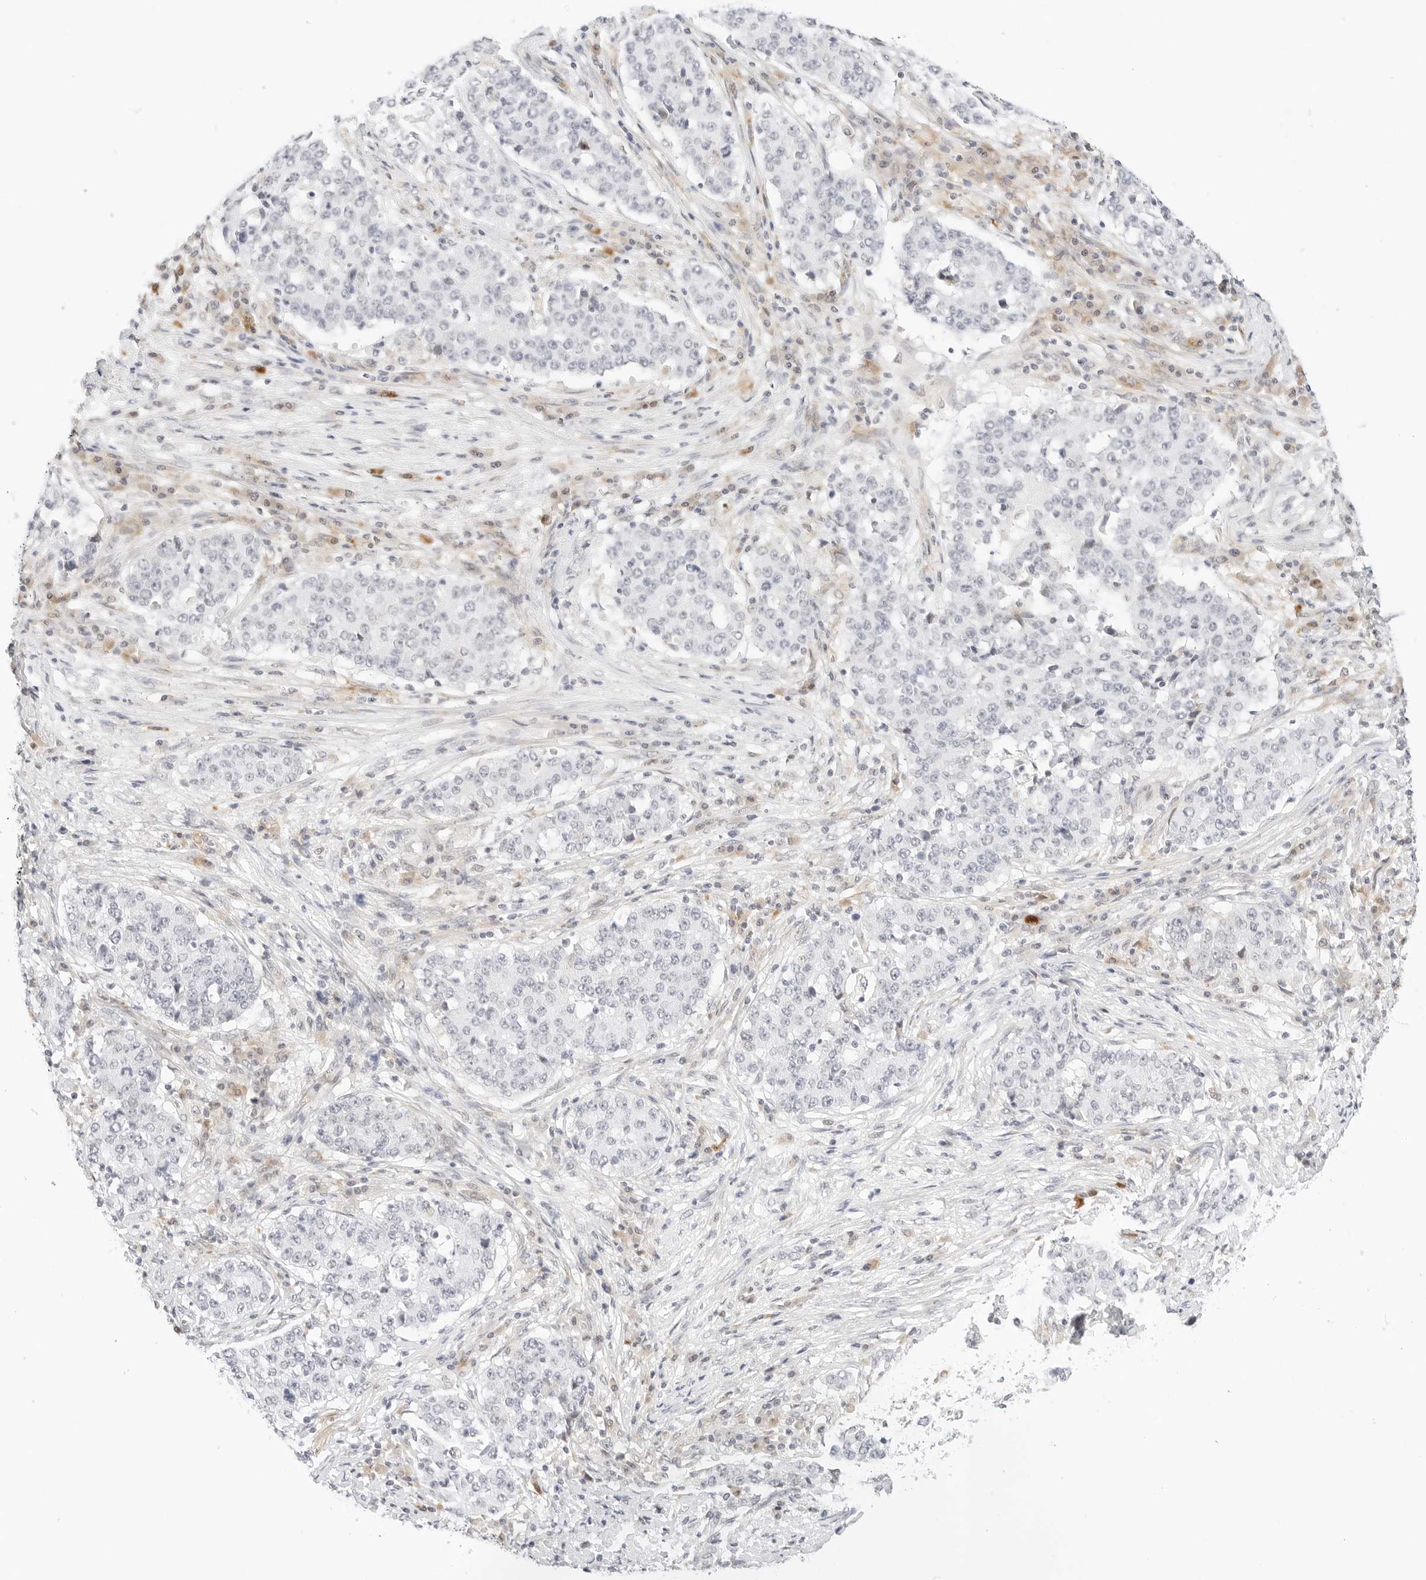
{"staining": {"intensity": "negative", "quantity": "none", "location": "none"}, "tissue": "stomach cancer", "cell_type": "Tumor cells", "image_type": "cancer", "snomed": [{"axis": "morphology", "description": "Adenocarcinoma, NOS"}, {"axis": "topography", "description": "Stomach"}], "caption": "Immunohistochemistry micrograph of human adenocarcinoma (stomach) stained for a protein (brown), which demonstrates no expression in tumor cells. (DAB immunohistochemistry with hematoxylin counter stain).", "gene": "XKR4", "patient": {"sex": "male", "age": 59}}